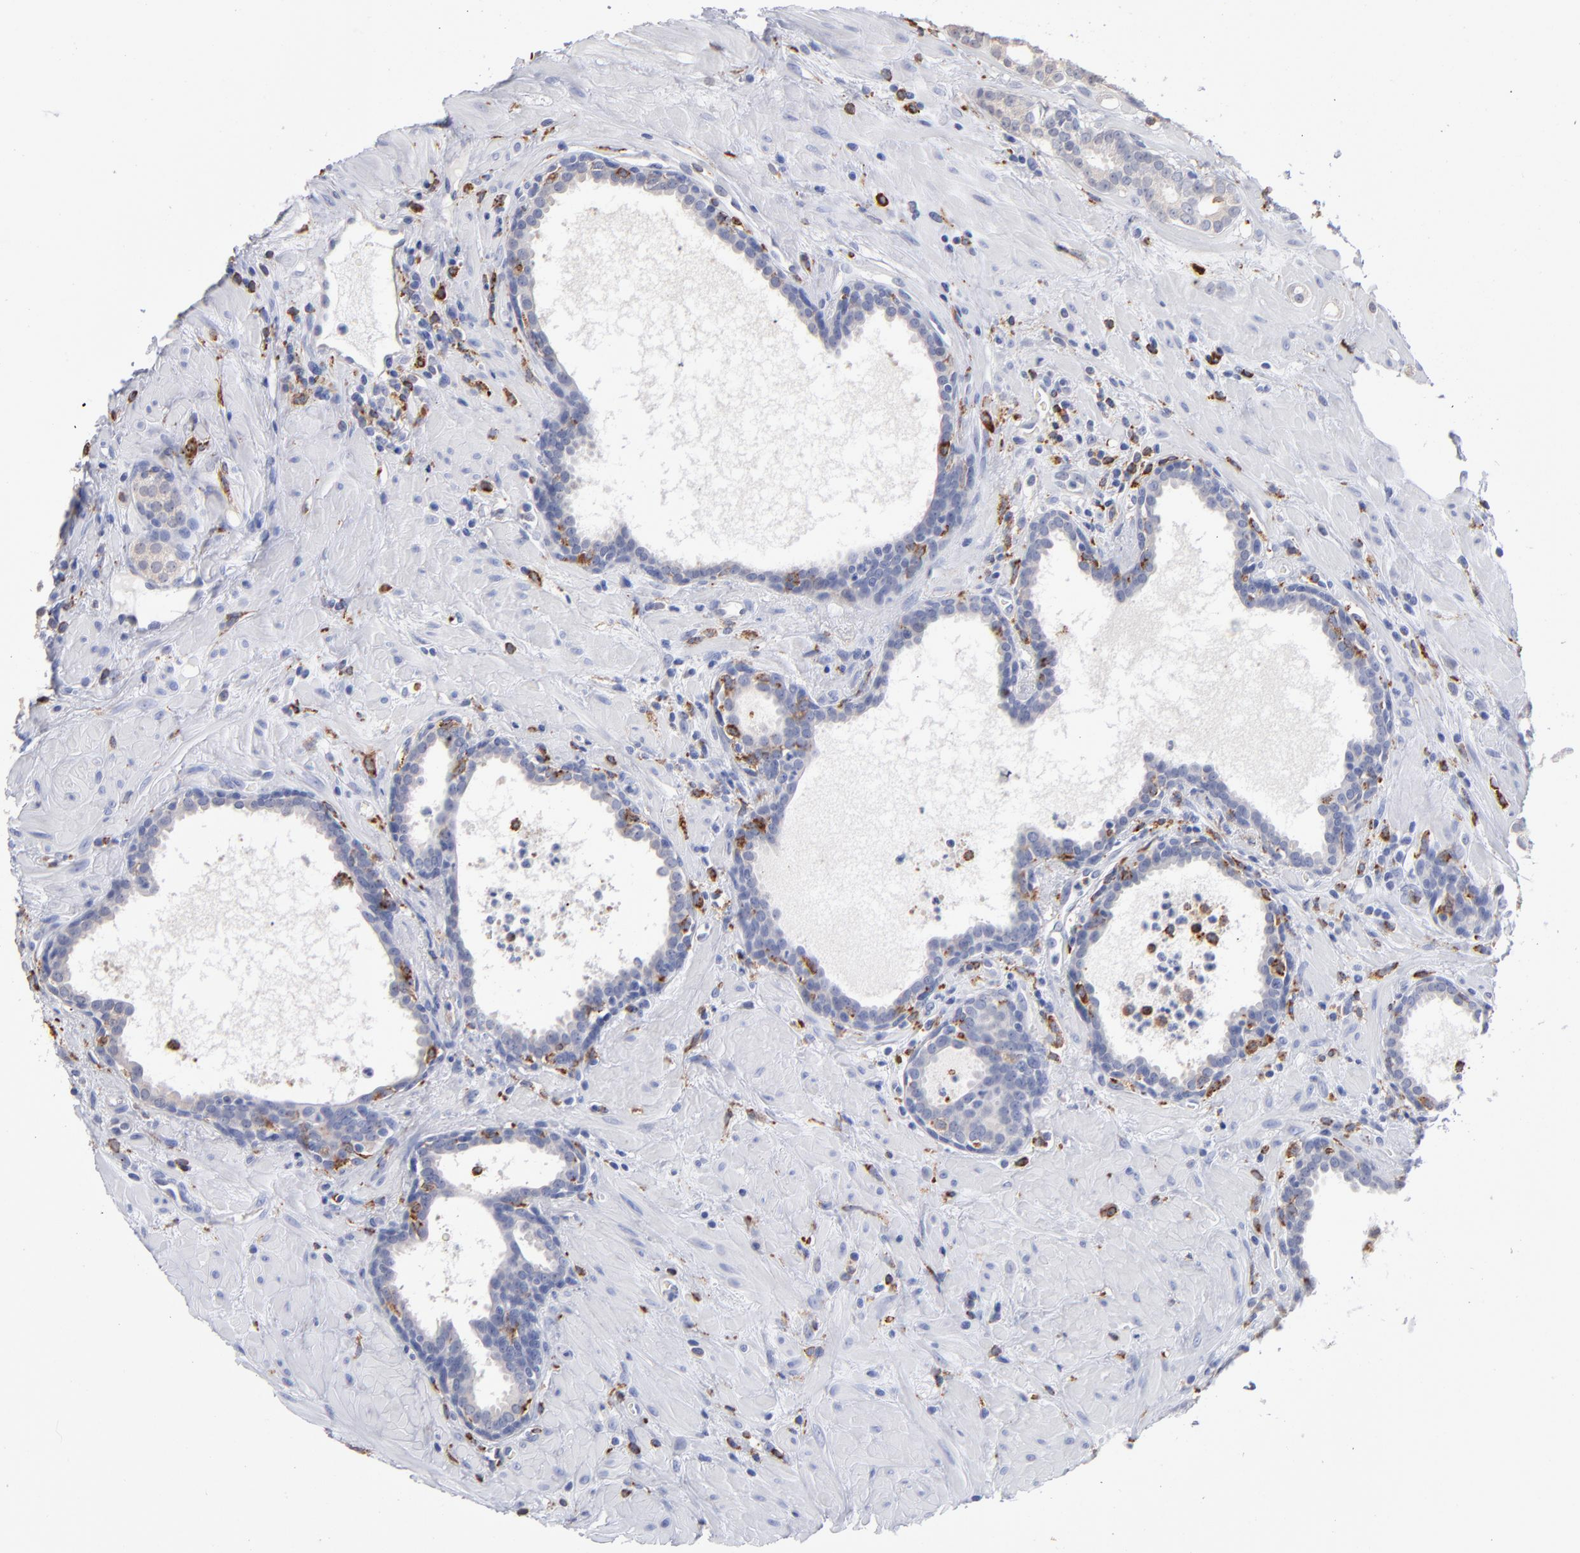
{"staining": {"intensity": "negative", "quantity": "none", "location": "none"}, "tissue": "prostate cancer", "cell_type": "Tumor cells", "image_type": "cancer", "snomed": [{"axis": "morphology", "description": "Adenocarcinoma, Low grade"}, {"axis": "topography", "description": "Prostate"}], "caption": "Immunohistochemical staining of human prostate cancer (low-grade adenocarcinoma) demonstrates no significant positivity in tumor cells.", "gene": "CD180", "patient": {"sex": "male", "age": 57}}